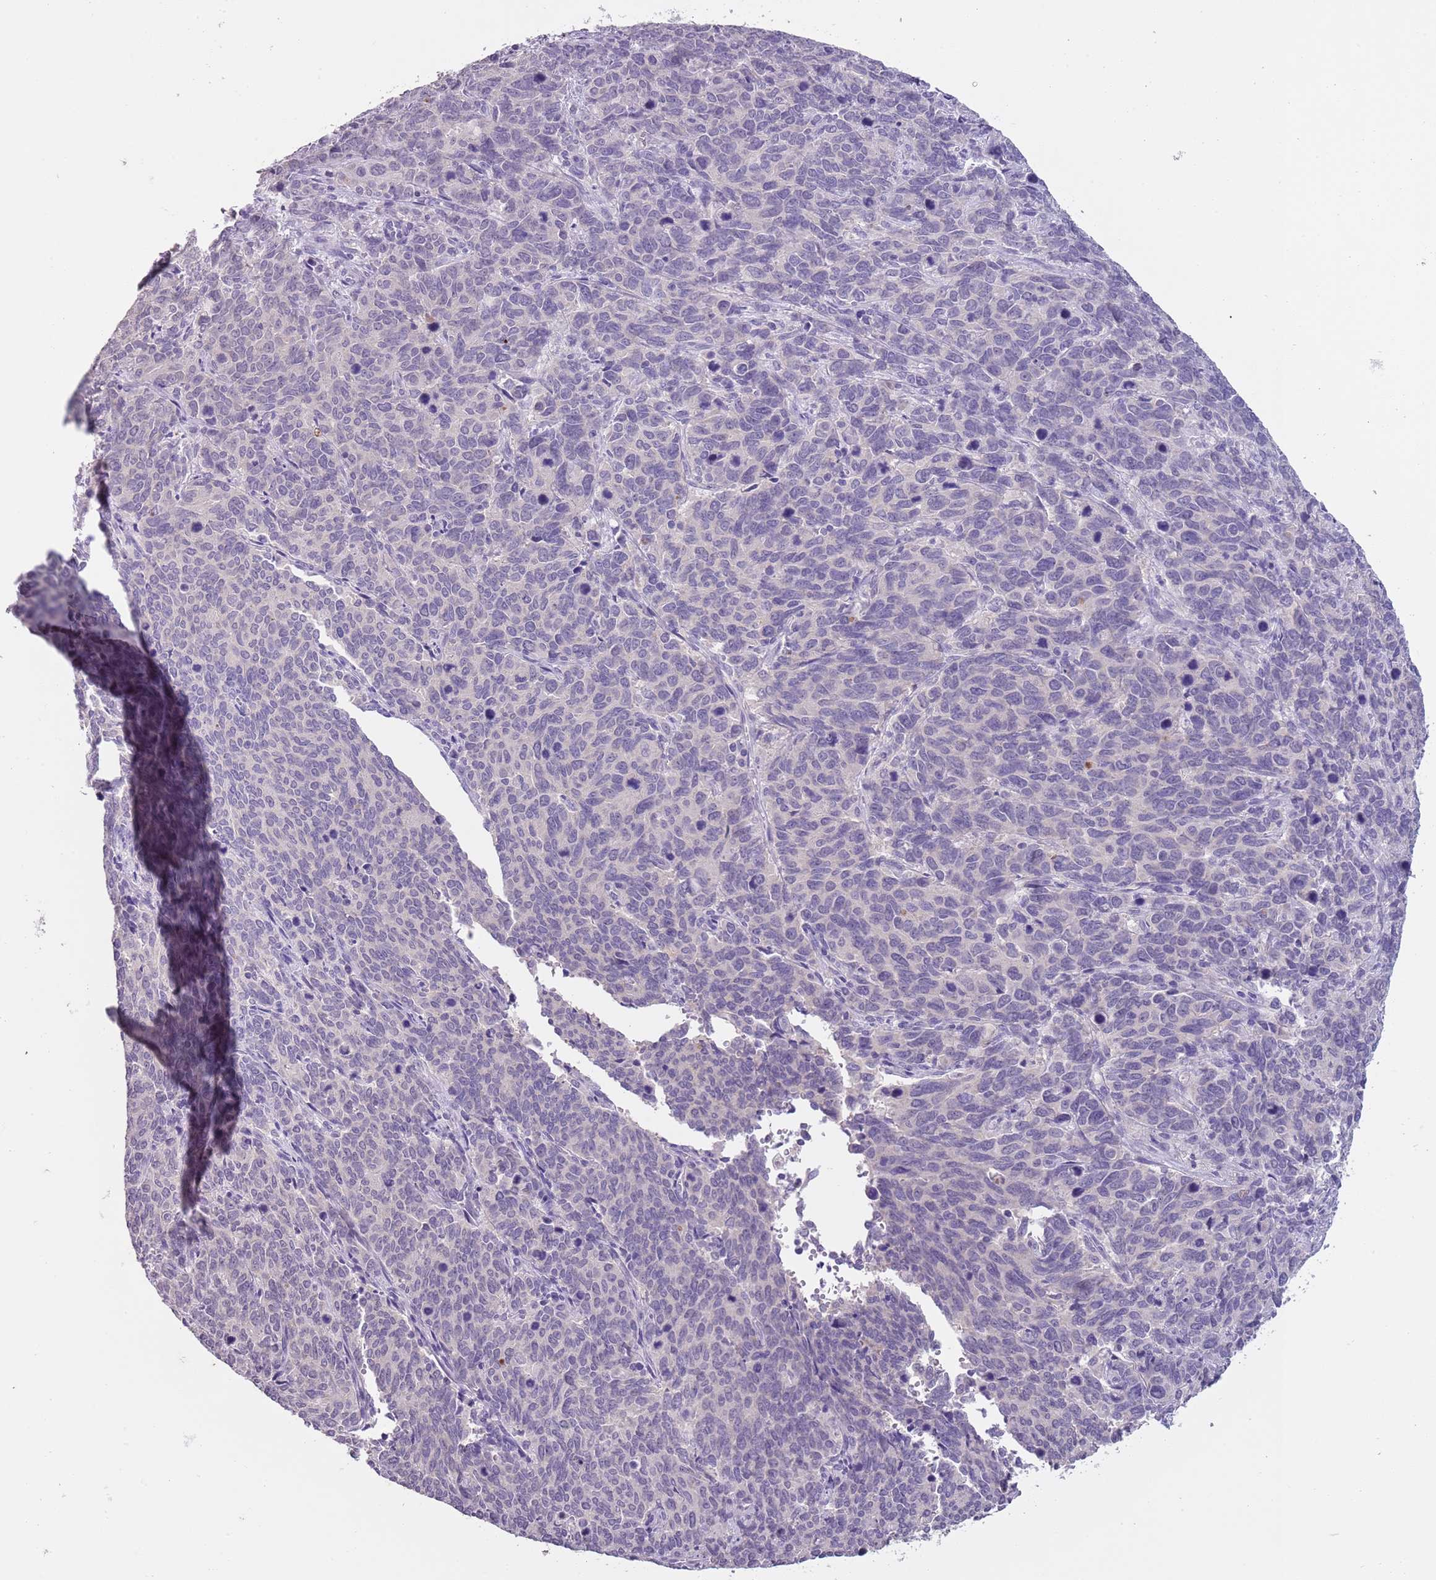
{"staining": {"intensity": "negative", "quantity": "none", "location": "none"}, "tissue": "cervical cancer", "cell_type": "Tumor cells", "image_type": "cancer", "snomed": [{"axis": "morphology", "description": "Squamous cell carcinoma, NOS"}, {"axis": "topography", "description": "Cervix"}], "caption": "The image reveals no significant expression in tumor cells of cervical squamous cell carcinoma.", "gene": "SLC35E3", "patient": {"sex": "female", "age": 60}}